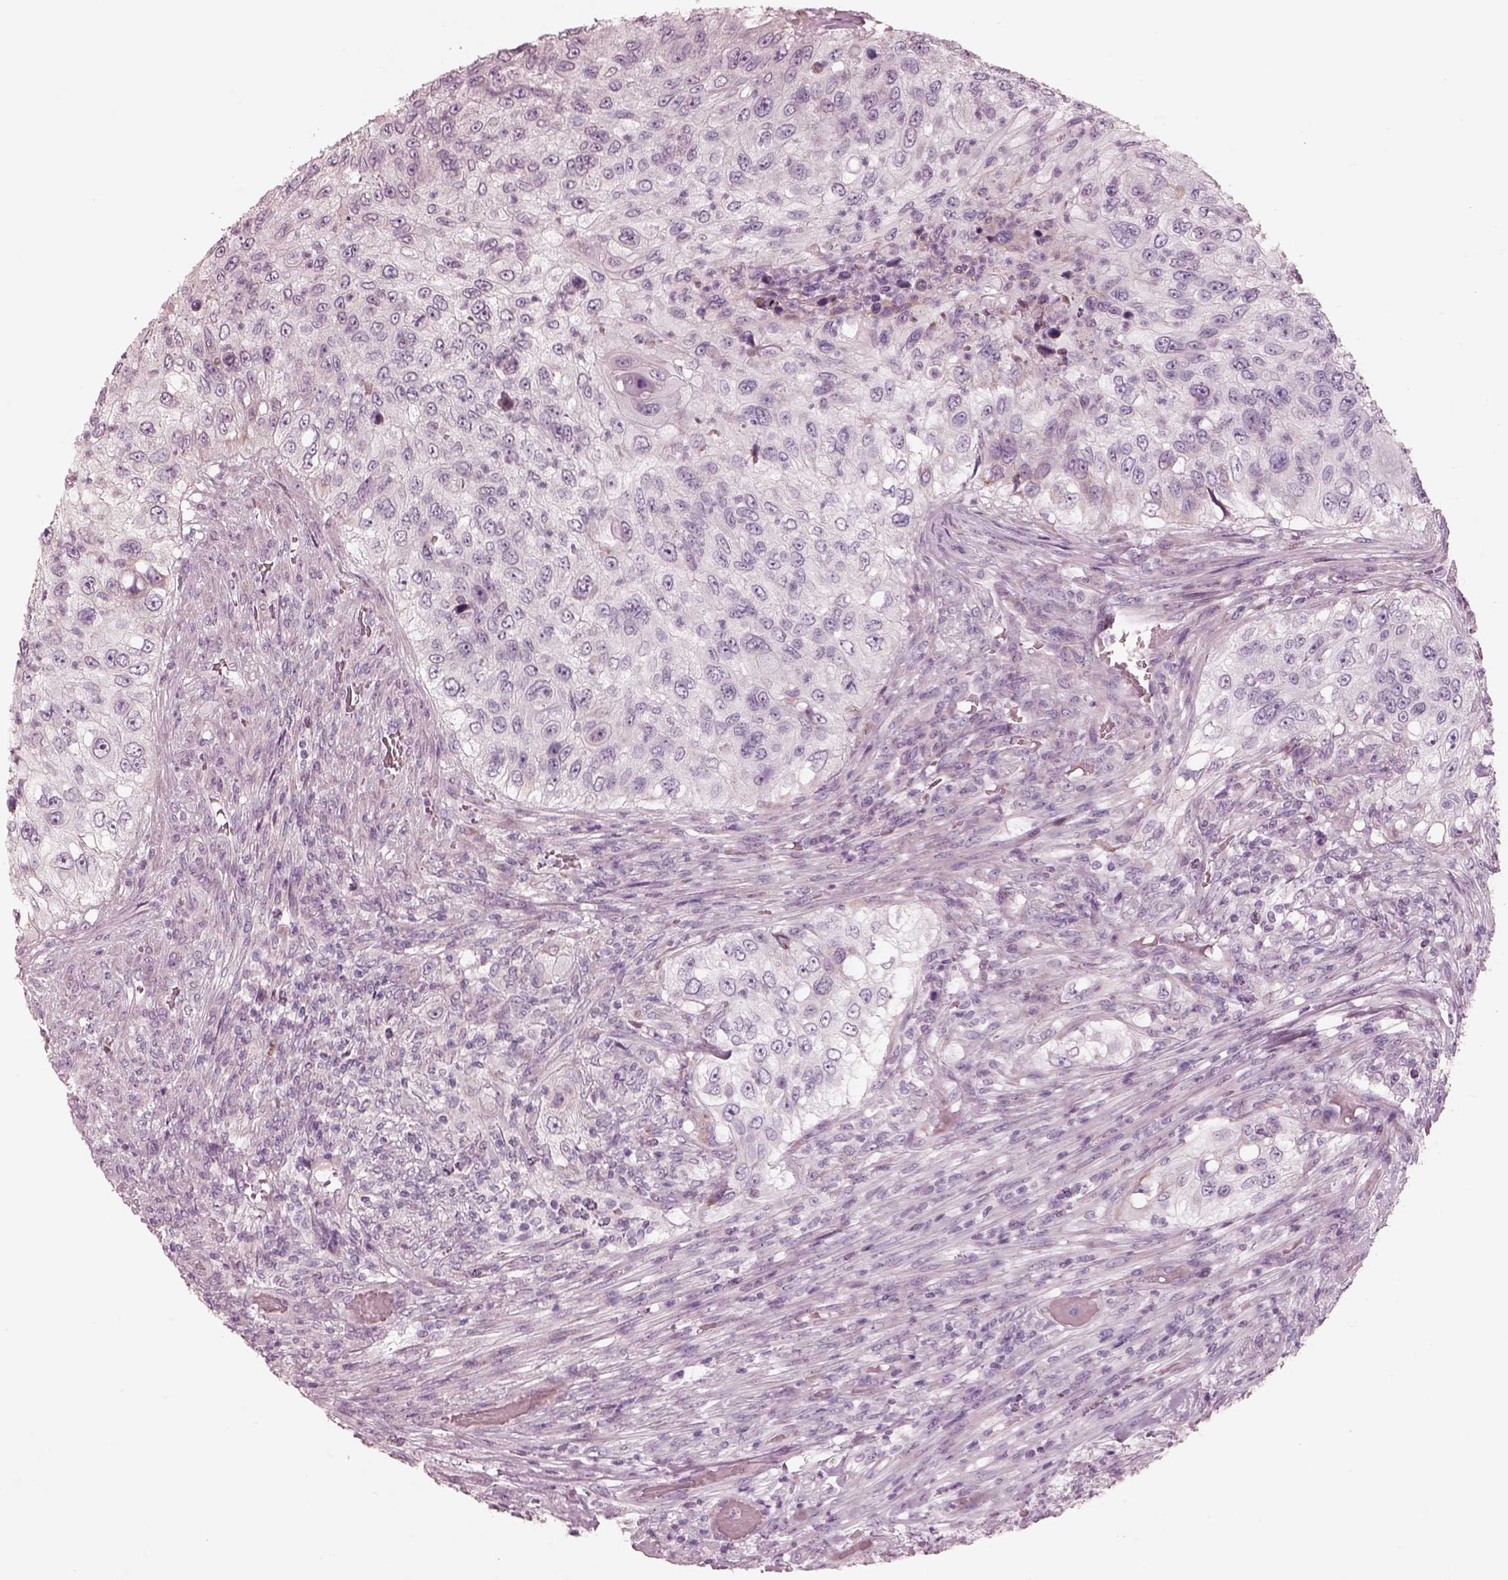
{"staining": {"intensity": "negative", "quantity": "none", "location": "none"}, "tissue": "urothelial cancer", "cell_type": "Tumor cells", "image_type": "cancer", "snomed": [{"axis": "morphology", "description": "Urothelial carcinoma, High grade"}, {"axis": "topography", "description": "Urinary bladder"}], "caption": "Immunohistochemistry of human urothelial carcinoma (high-grade) shows no expression in tumor cells.", "gene": "CADM2", "patient": {"sex": "female", "age": 60}}